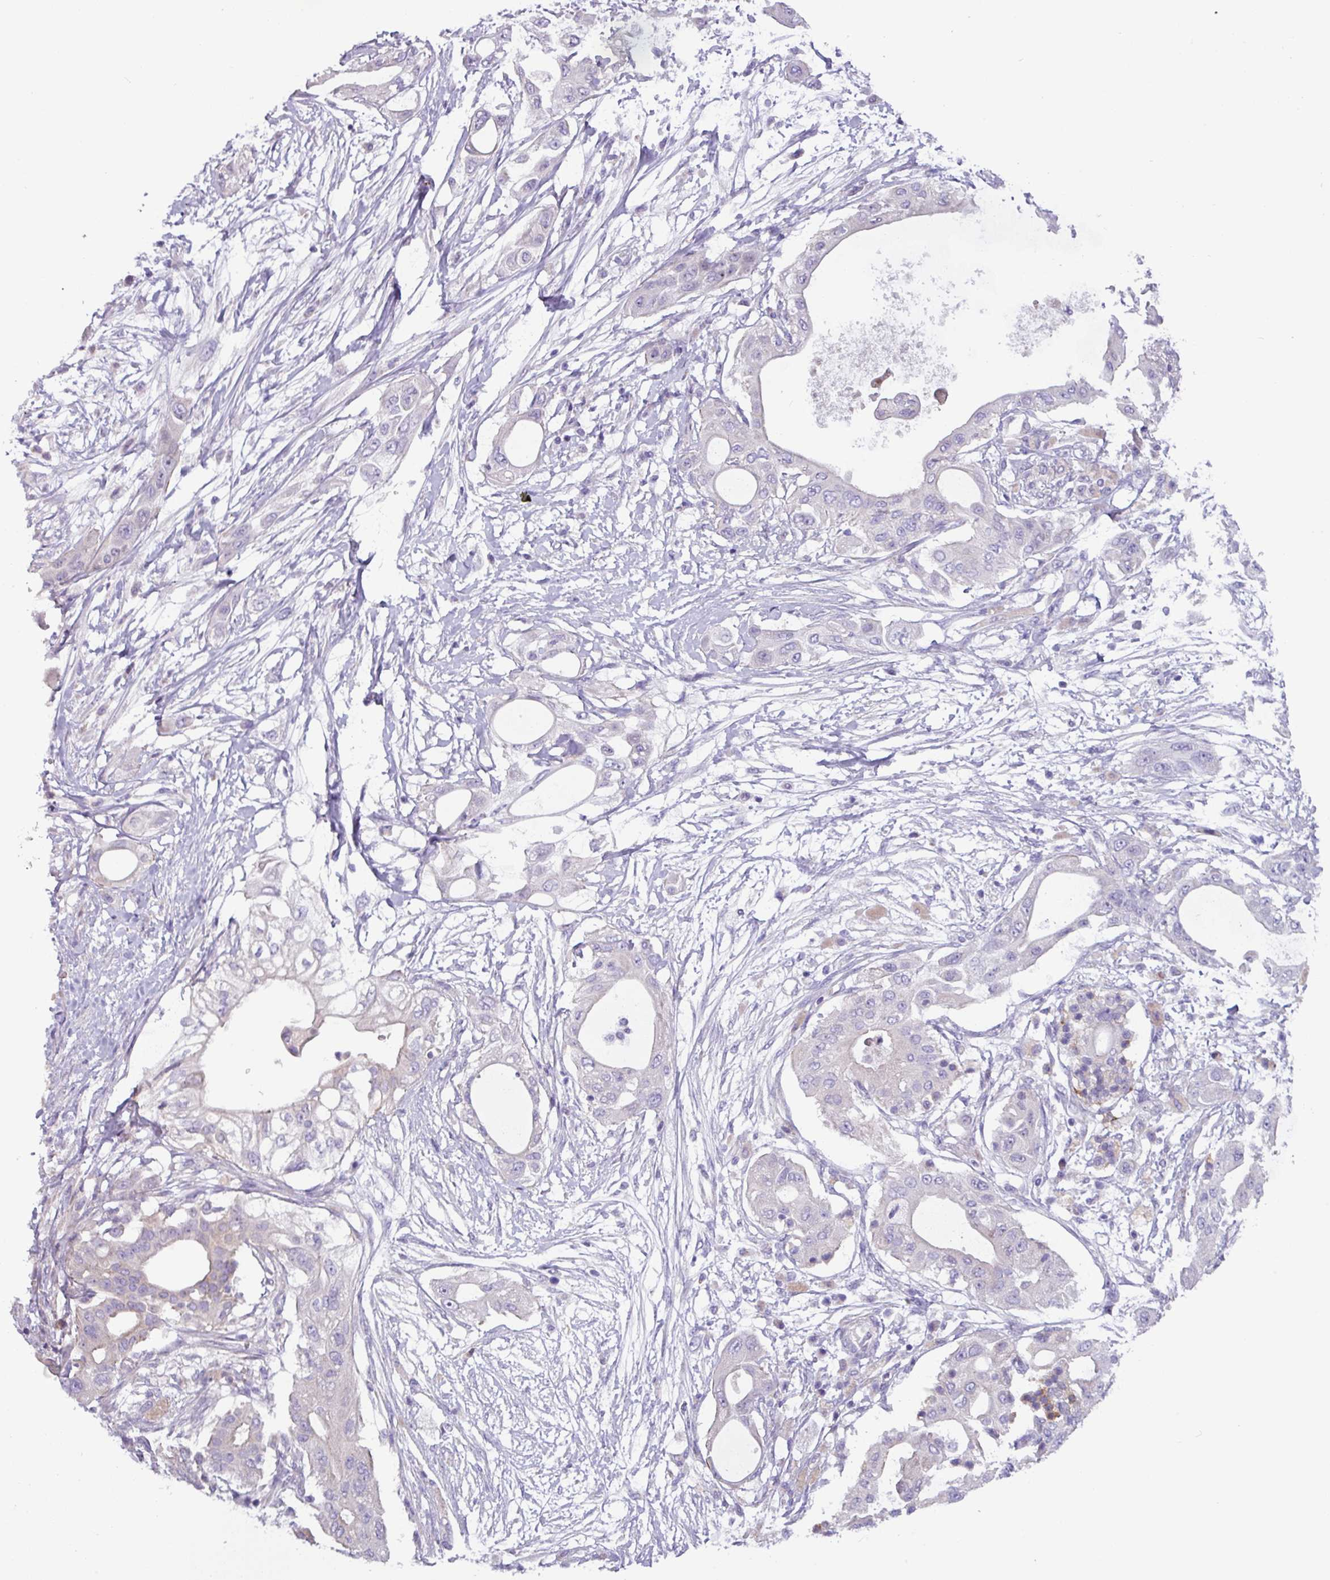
{"staining": {"intensity": "negative", "quantity": "none", "location": "none"}, "tissue": "pancreatic cancer", "cell_type": "Tumor cells", "image_type": "cancer", "snomed": [{"axis": "morphology", "description": "Adenocarcinoma, NOS"}, {"axis": "topography", "description": "Pancreas"}], "caption": "Human pancreatic cancer stained for a protein using immunohistochemistry demonstrates no positivity in tumor cells.", "gene": "RGS16", "patient": {"sex": "male", "age": 68}}